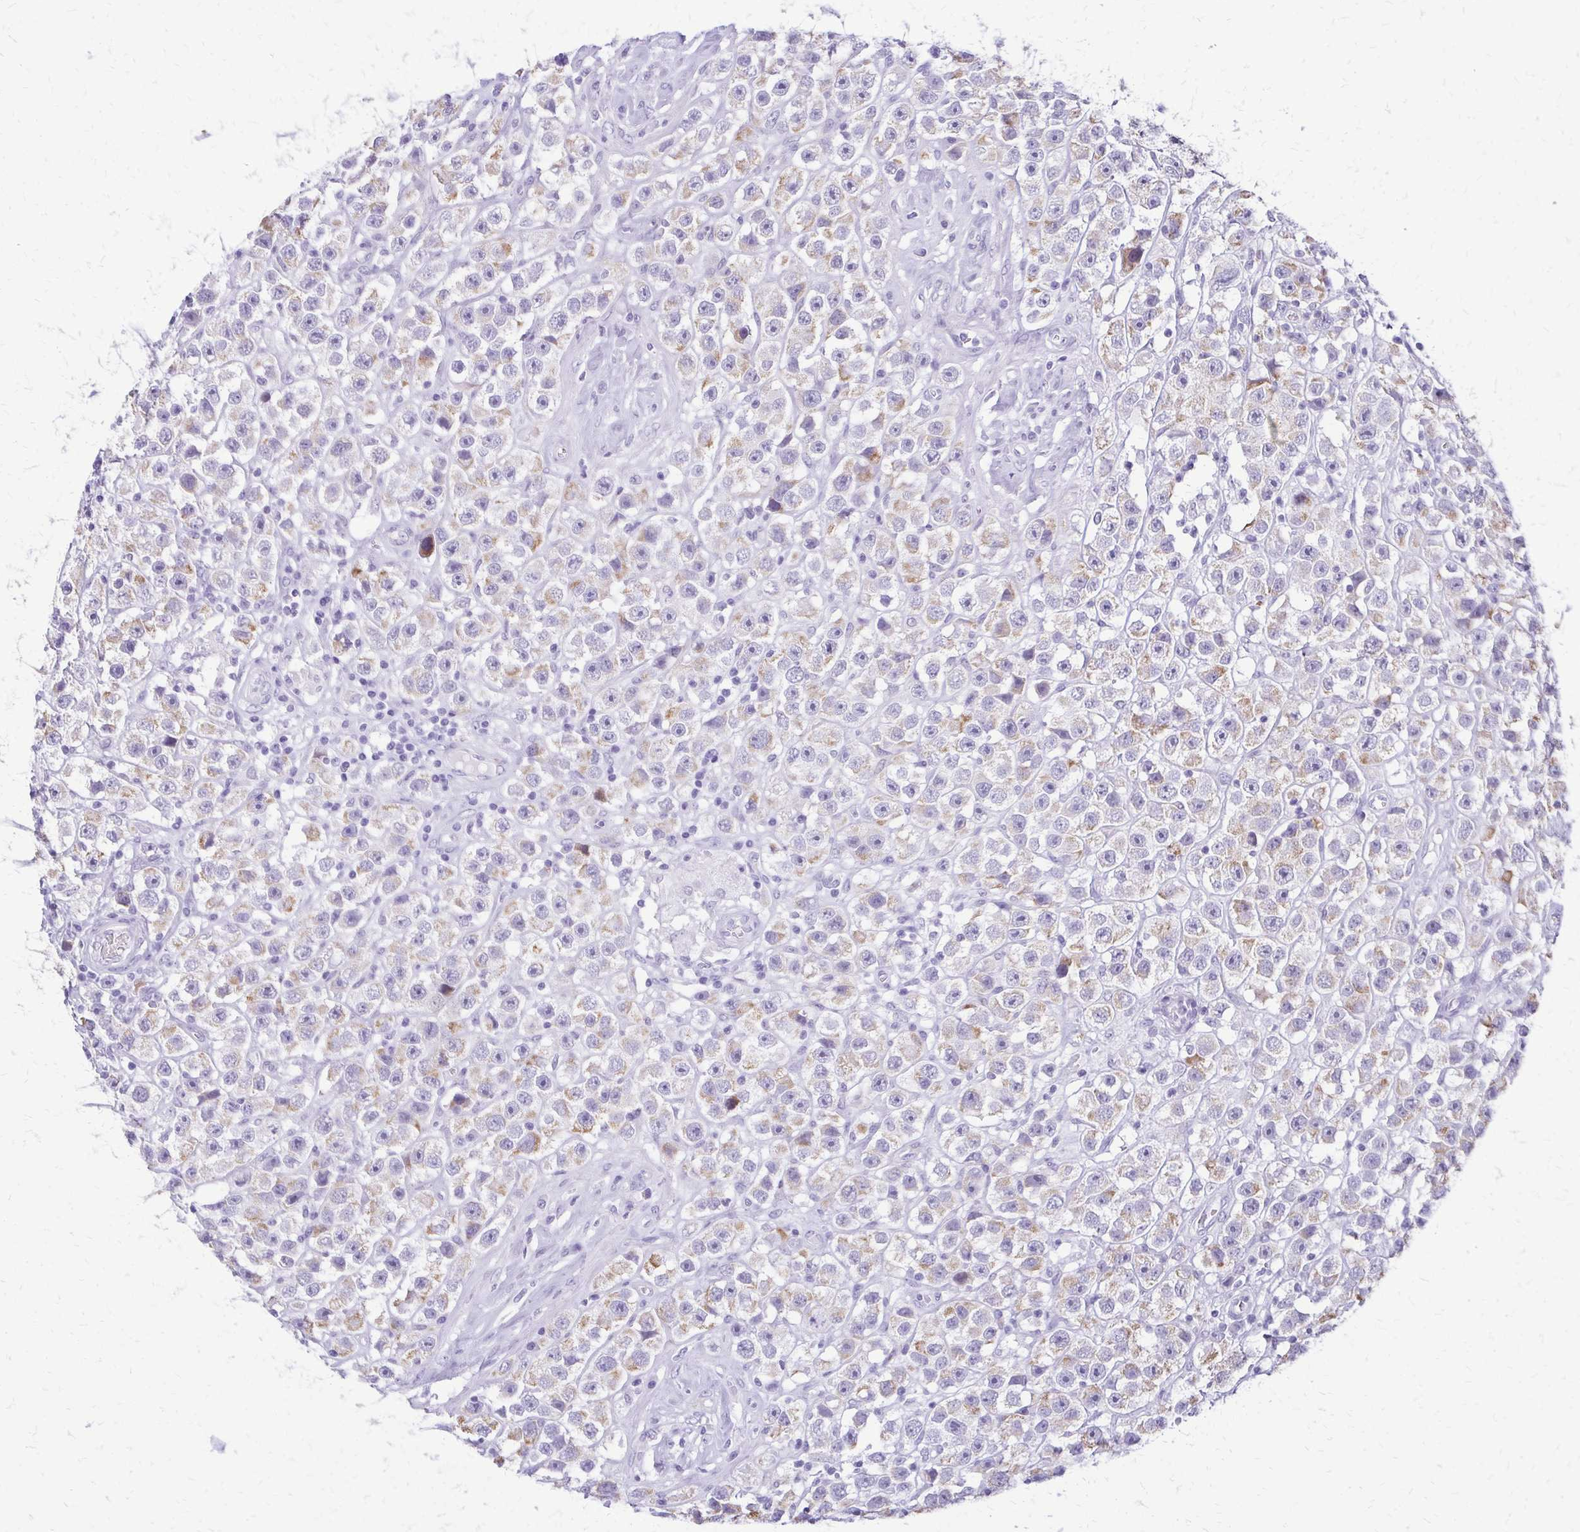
{"staining": {"intensity": "weak", "quantity": "25%-75%", "location": "cytoplasmic/membranous"}, "tissue": "testis cancer", "cell_type": "Tumor cells", "image_type": "cancer", "snomed": [{"axis": "morphology", "description": "Seminoma, NOS"}, {"axis": "topography", "description": "Testis"}], "caption": "Human testis cancer (seminoma) stained for a protein (brown) displays weak cytoplasmic/membranous positive staining in approximately 25%-75% of tumor cells.", "gene": "FAM162B", "patient": {"sex": "male", "age": 45}}